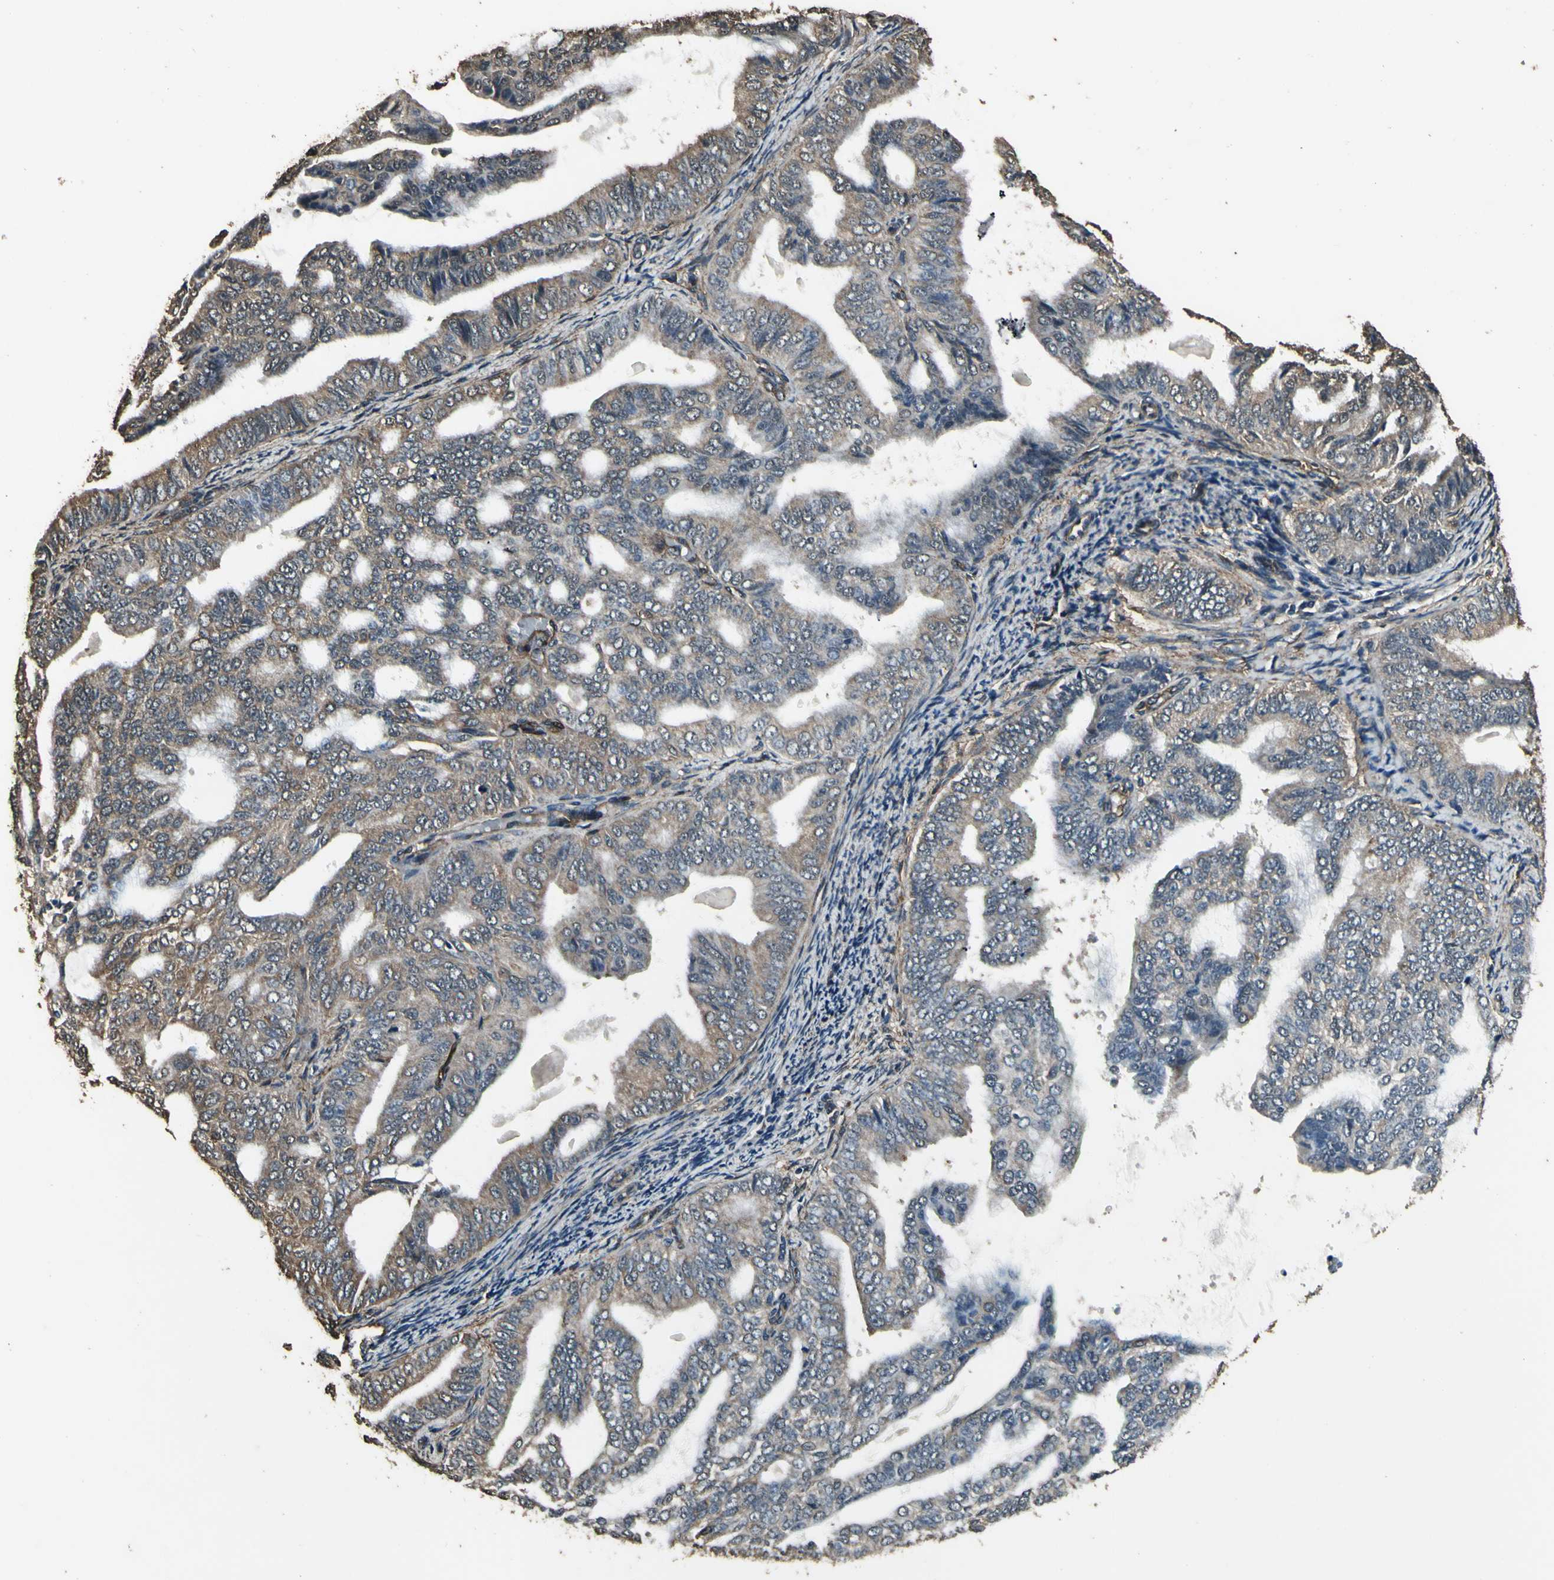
{"staining": {"intensity": "weak", "quantity": ">75%", "location": "cytoplasmic/membranous"}, "tissue": "endometrial cancer", "cell_type": "Tumor cells", "image_type": "cancer", "snomed": [{"axis": "morphology", "description": "Adenocarcinoma, NOS"}, {"axis": "topography", "description": "Endometrium"}], "caption": "Approximately >75% of tumor cells in endometrial adenocarcinoma show weak cytoplasmic/membranous protein positivity as visualized by brown immunohistochemical staining.", "gene": "TSPO", "patient": {"sex": "female", "age": 58}}